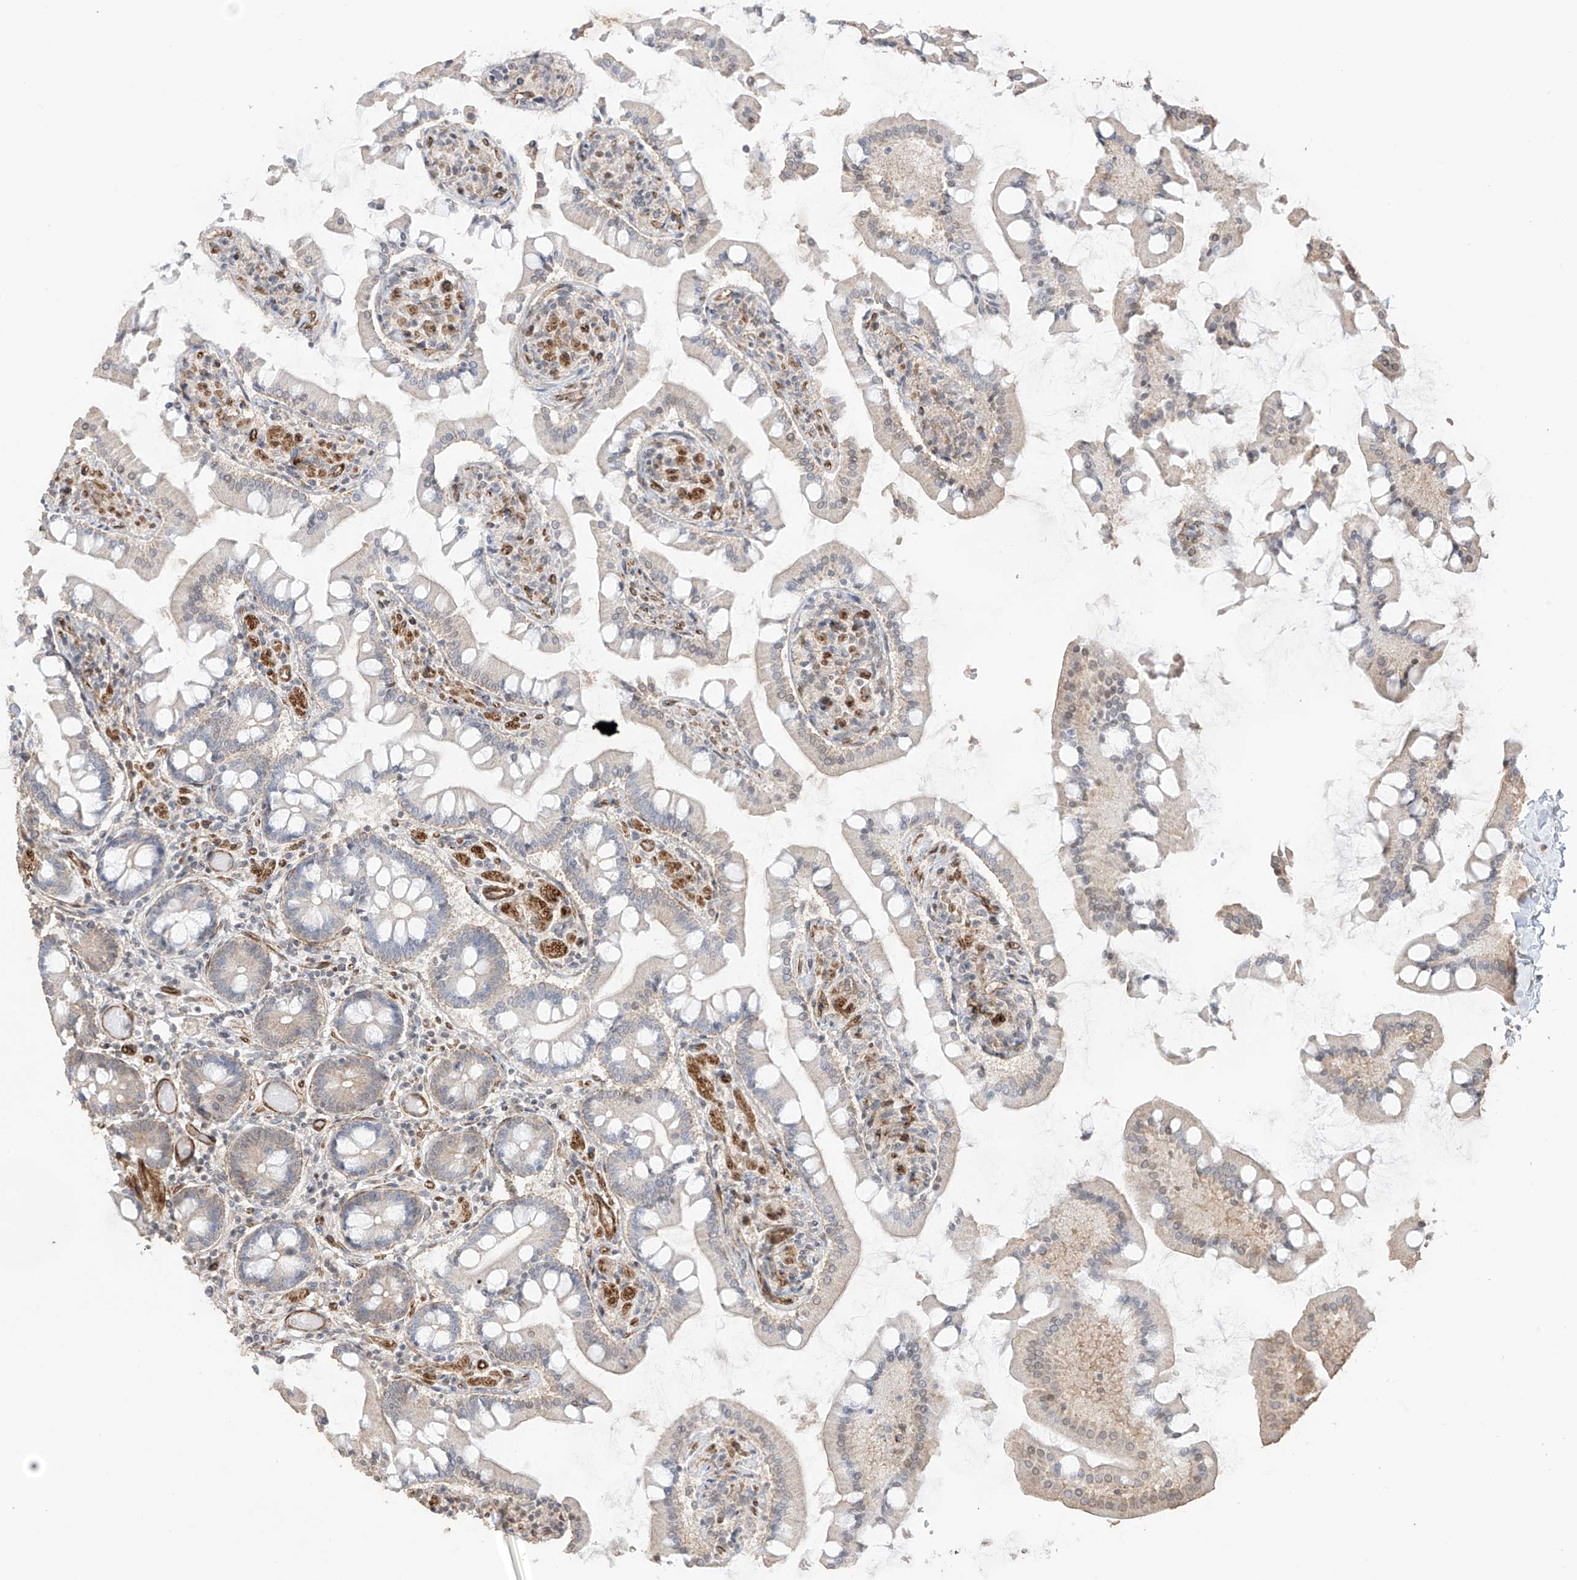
{"staining": {"intensity": "negative", "quantity": "none", "location": "none"}, "tissue": "small intestine", "cell_type": "Glandular cells", "image_type": "normal", "snomed": [{"axis": "morphology", "description": "Normal tissue, NOS"}, {"axis": "topography", "description": "Small intestine"}], "caption": "DAB immunohistochemical staining of benign human small intestine exhibits no significant positivity in glandular cells.", "gene": "TTLL5", "patient": {"sex": "male", "age": 41}}